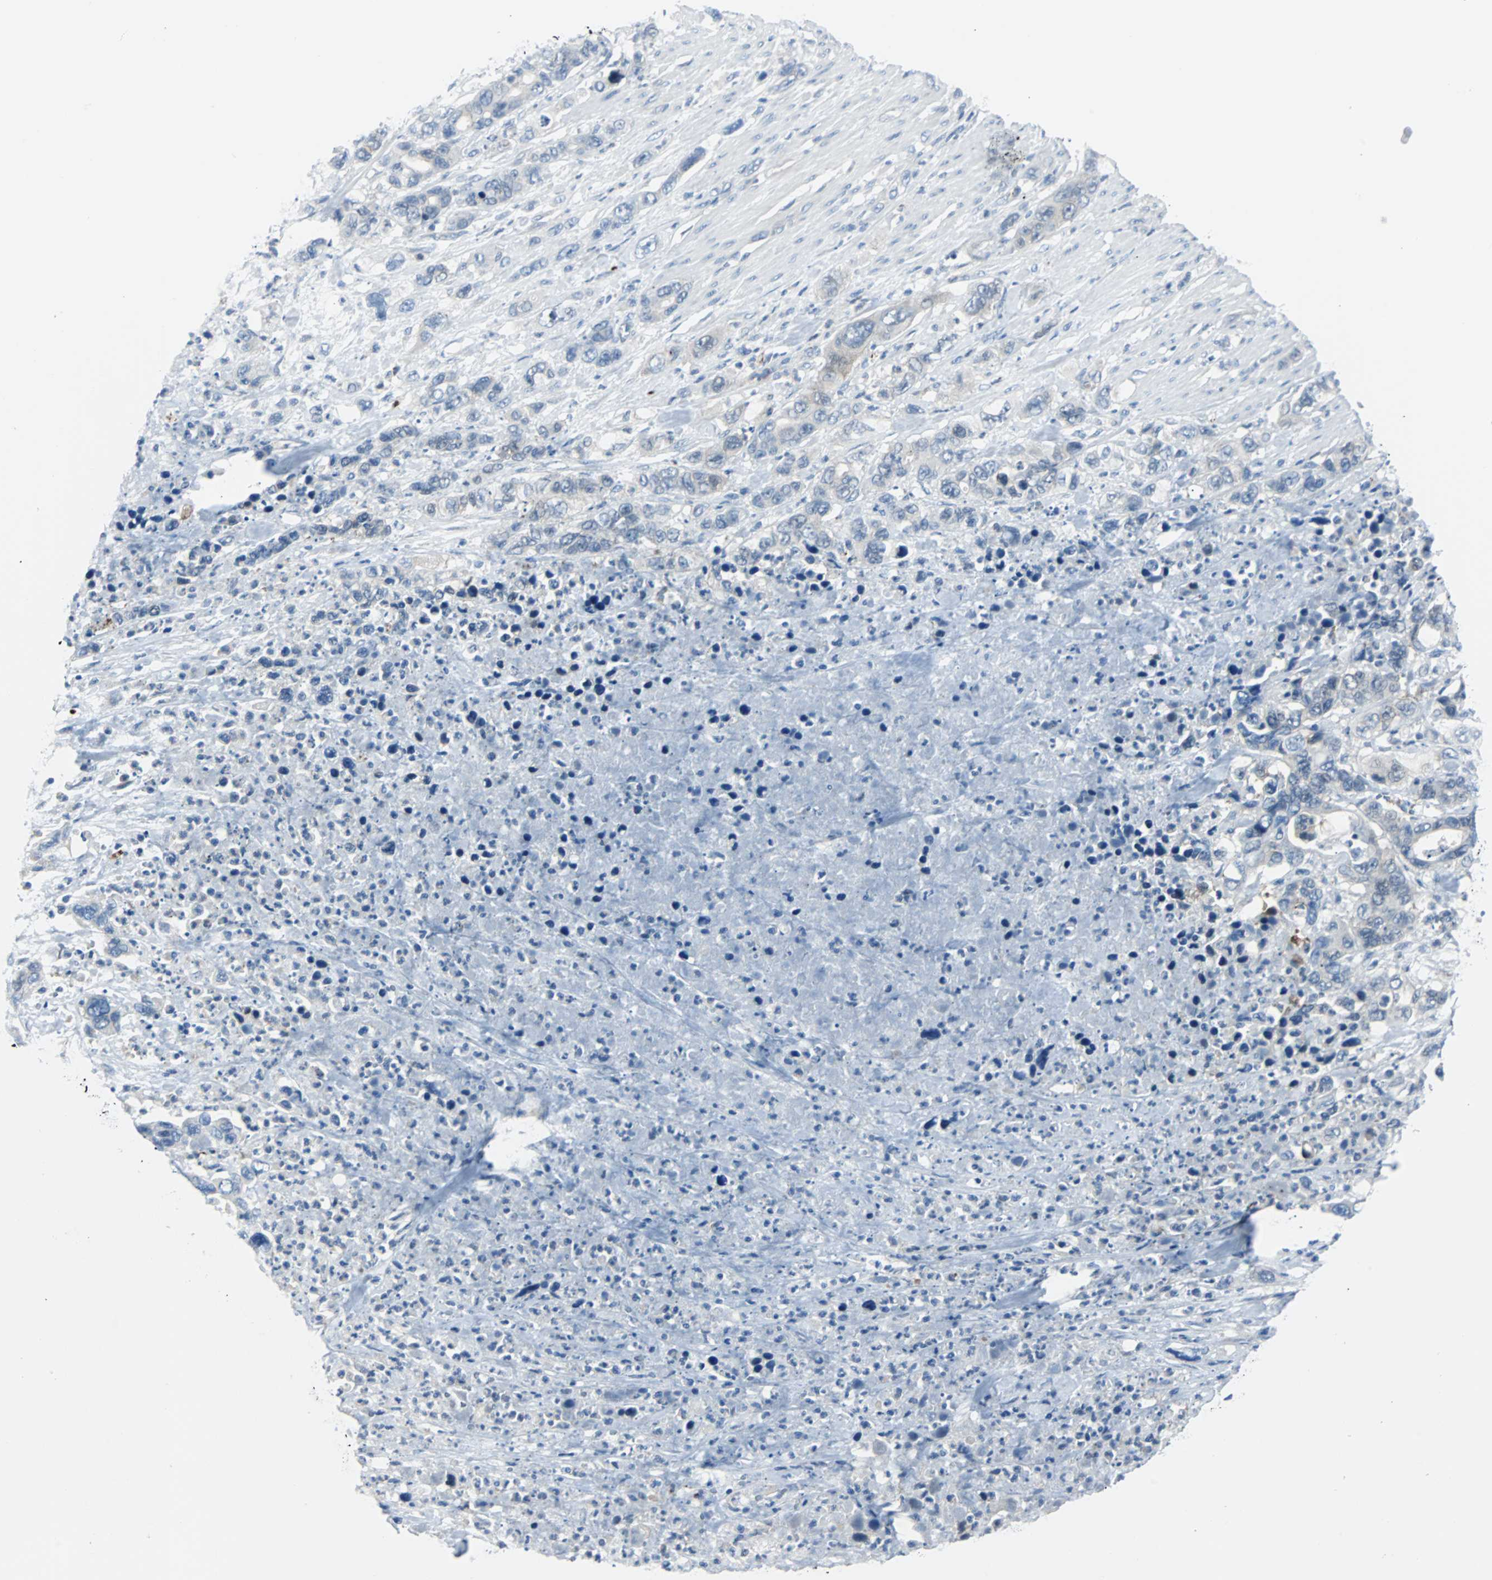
{"staining": {"intensity": "negative", "quantity": "none", "location": "none"}, "tissue": "pancreatic cancer", "cell_type": "Tumor cells", "image_type": "cancer", "snomed": [{"axis": "morphology", "description": "Adenocarcinoma, NOS"}, {"axis": "topography", "description": "Pancreas"}], "caption": "DAB immunohistochemical staining of human adenocarcinoma (pancreatic) demonstrates no significant positivity in tumor cells.", "gene": "RASA1", "patient": {"sex": "female", "age": 71}}